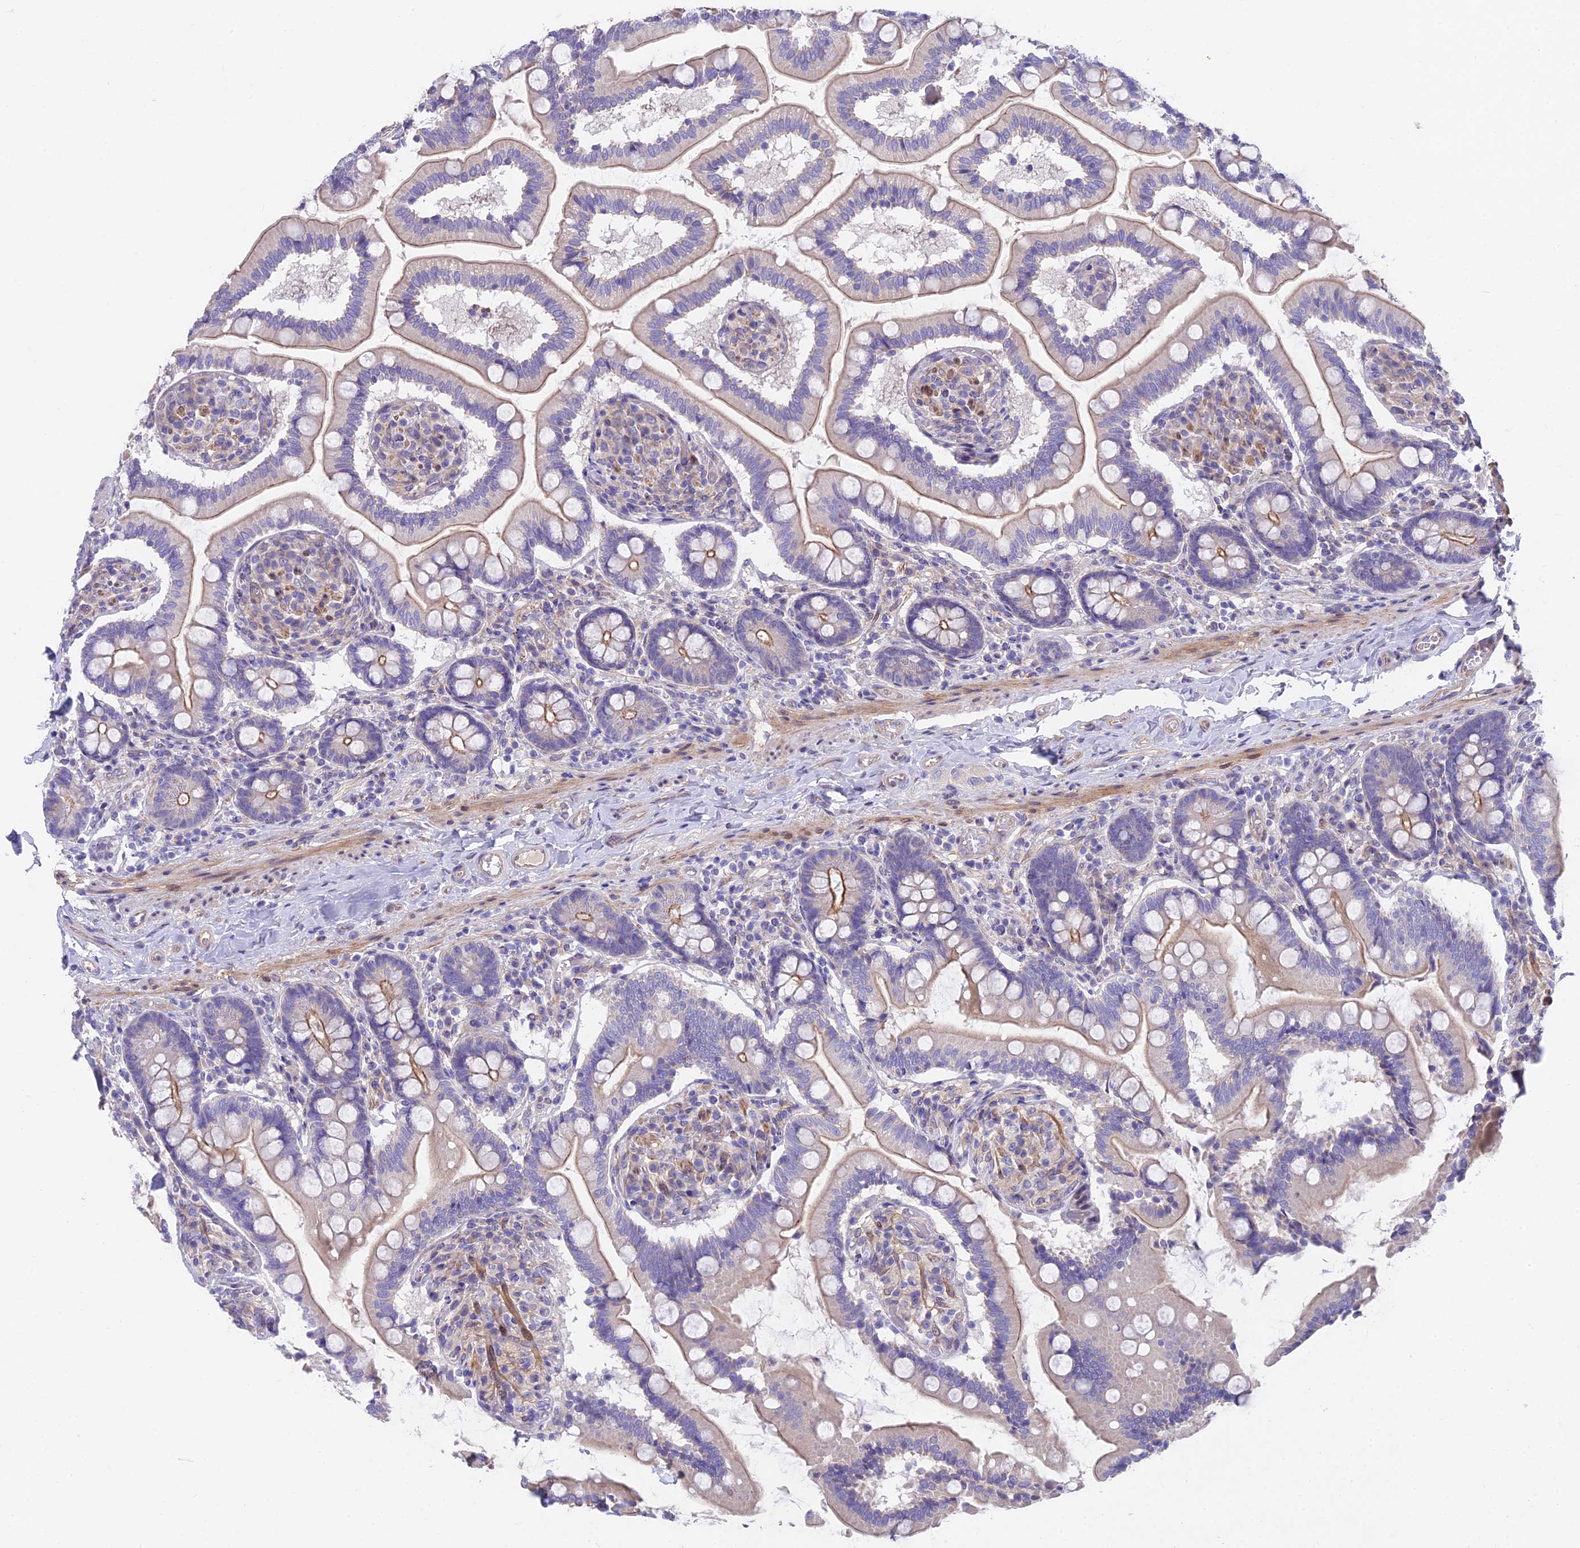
{"staining": {"intensity": "moderate", "quantity": "25%-75%", "location": "cytoplasmic/membranous"}, "tissue": "small intestine", "cell_type": "Glandular cells", "image_type": "normal", "snomed": [{"axis": "morphology", "description": "Normal tissue, NOS"}, {"axis": "topography", "description": "Small intestine"}], "caption": "Glandular cells demonstrate medium levels of moderate cytoplasmic/membranous positivity in approximately 25%-75% of cells in unremarkable small intestine.", "gene": "FAM168B", "patient": {"sex": "female", "age": 64}}